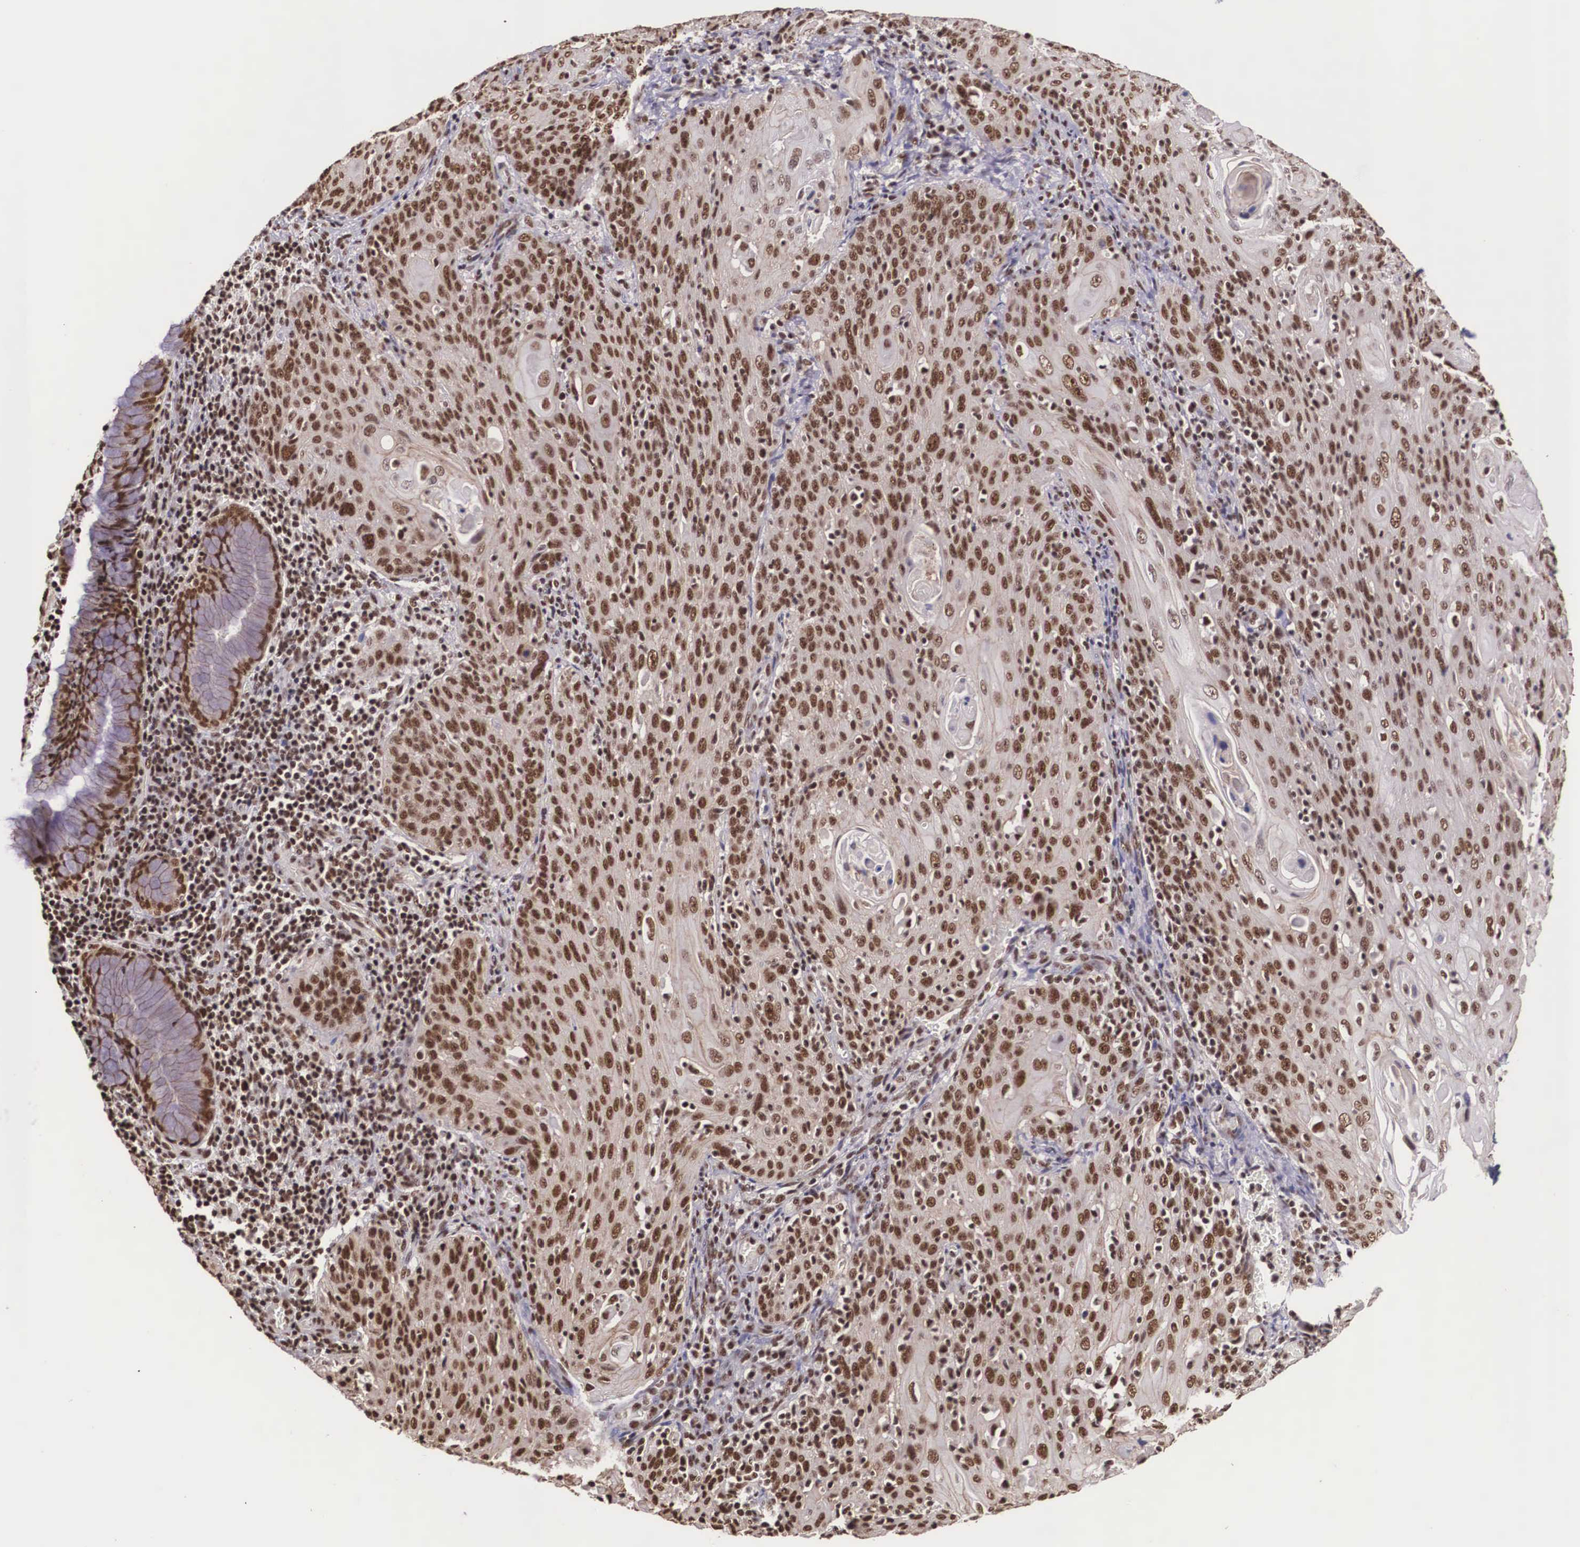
{"staining": {"intensity": "strong", "quantity": ">75%", "location": "cytoplasmic/membranous,nuclear"}, "tissue": "cervical cancer", "cell_type": "Tumor cells", "image_type": "cancer", "snomed": [{"axis": "morphology", "description": "Squamous cell carcinoma, NOS"}, {"axis": "topography", "description": "Cervix"}], "caption": "Cervical squamous cell carcinoma tissue reveals strong cytoplasmic/membranous and nuclear staining in approximately >75% of tumor cells The staining is performed using DAB brown chromogen to label protein expression. The nuclei are counter-stained blue using hematoxylin.", "gene": "POLR2F", "patient": {"sex": "female", "age": 54}}